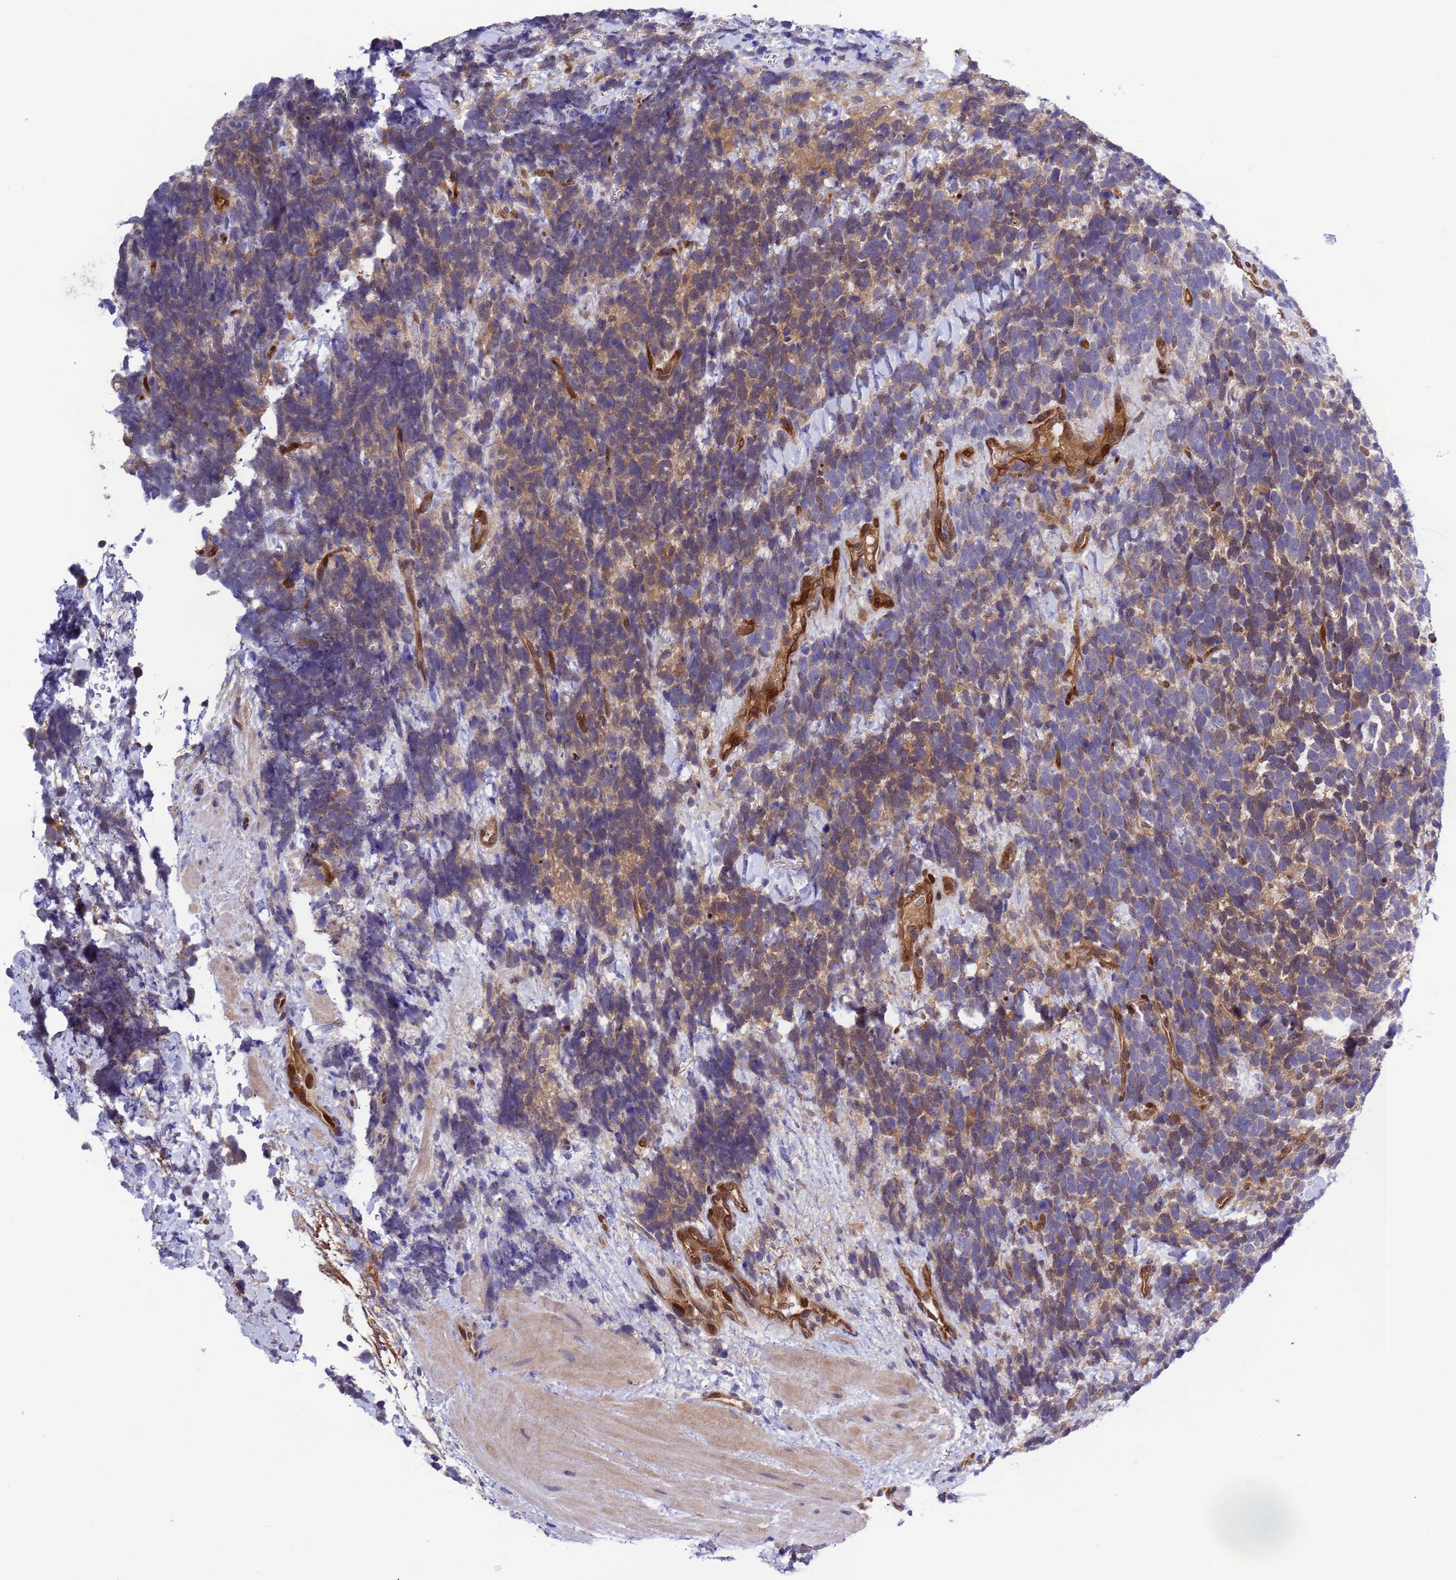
{"staining": {"intensity": "weak", "quantity": "25%-75%", "location": "cytoplasmic/membranous"}, "tissue": "urothelial cancer", "cell_type": "Tumor cells", "image_type": "cancer", "snomed": [{"axis": "morphology", "description": "Urothelial carcinoma, High grade"}, {"axis": "topography", "description": "Urinary bladder"}], "caption": "Immunohistochemistry (IHC) staining of high-grade urothelial carcinoma, which exhibits low levels of weak cytoplasmic/membranous expression in about 25%-75% of tumor cells indicating weak cytoplasmic/membranous protein staining. The staining was performed using DAB (brown) for protein detection and nuclei were counterstained in hematoxylin (blue).", "gene": "FOXRED1", "patient": {"sex": "female", "age": 82}}